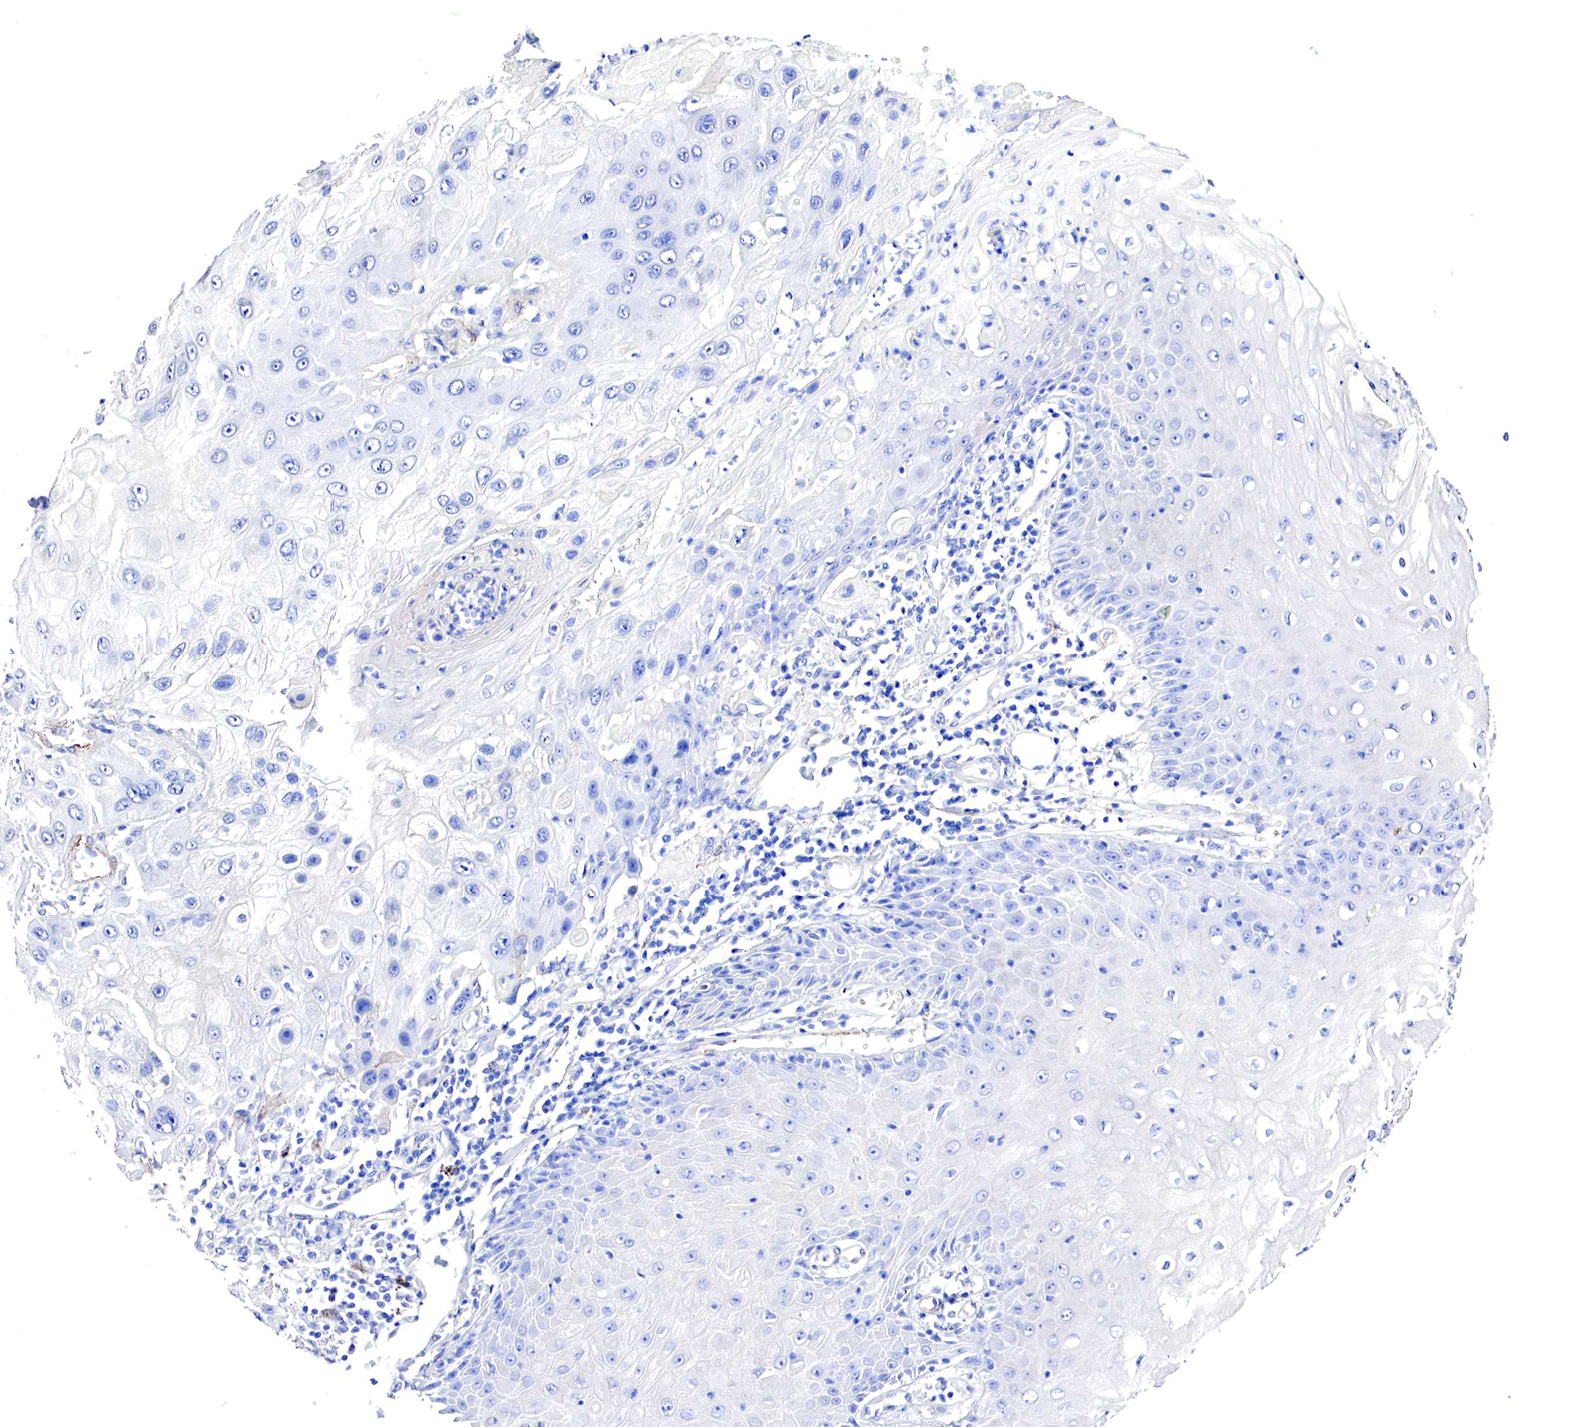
{"staining": {"intensity": "negative", "quantity": "none", "location": "none"}, "tissue": "skin cancer", "cell_type": "Tumor cells", "image_type": "cancer", "snomed": [{"axis": "morphology", "description": "Squamous cell carcinoma, NOS"}, {"axis": "topography", "description": "Skin"}, {"axis": "topography", "description": "Anal"}], "caption": "This is an immunohistochemistry histopathology image of human skin squamous cell carcinoma. There is no positivity in tumor cells.", "gene": "TPM1", "patient": {"sex": "male", "age": 61}}